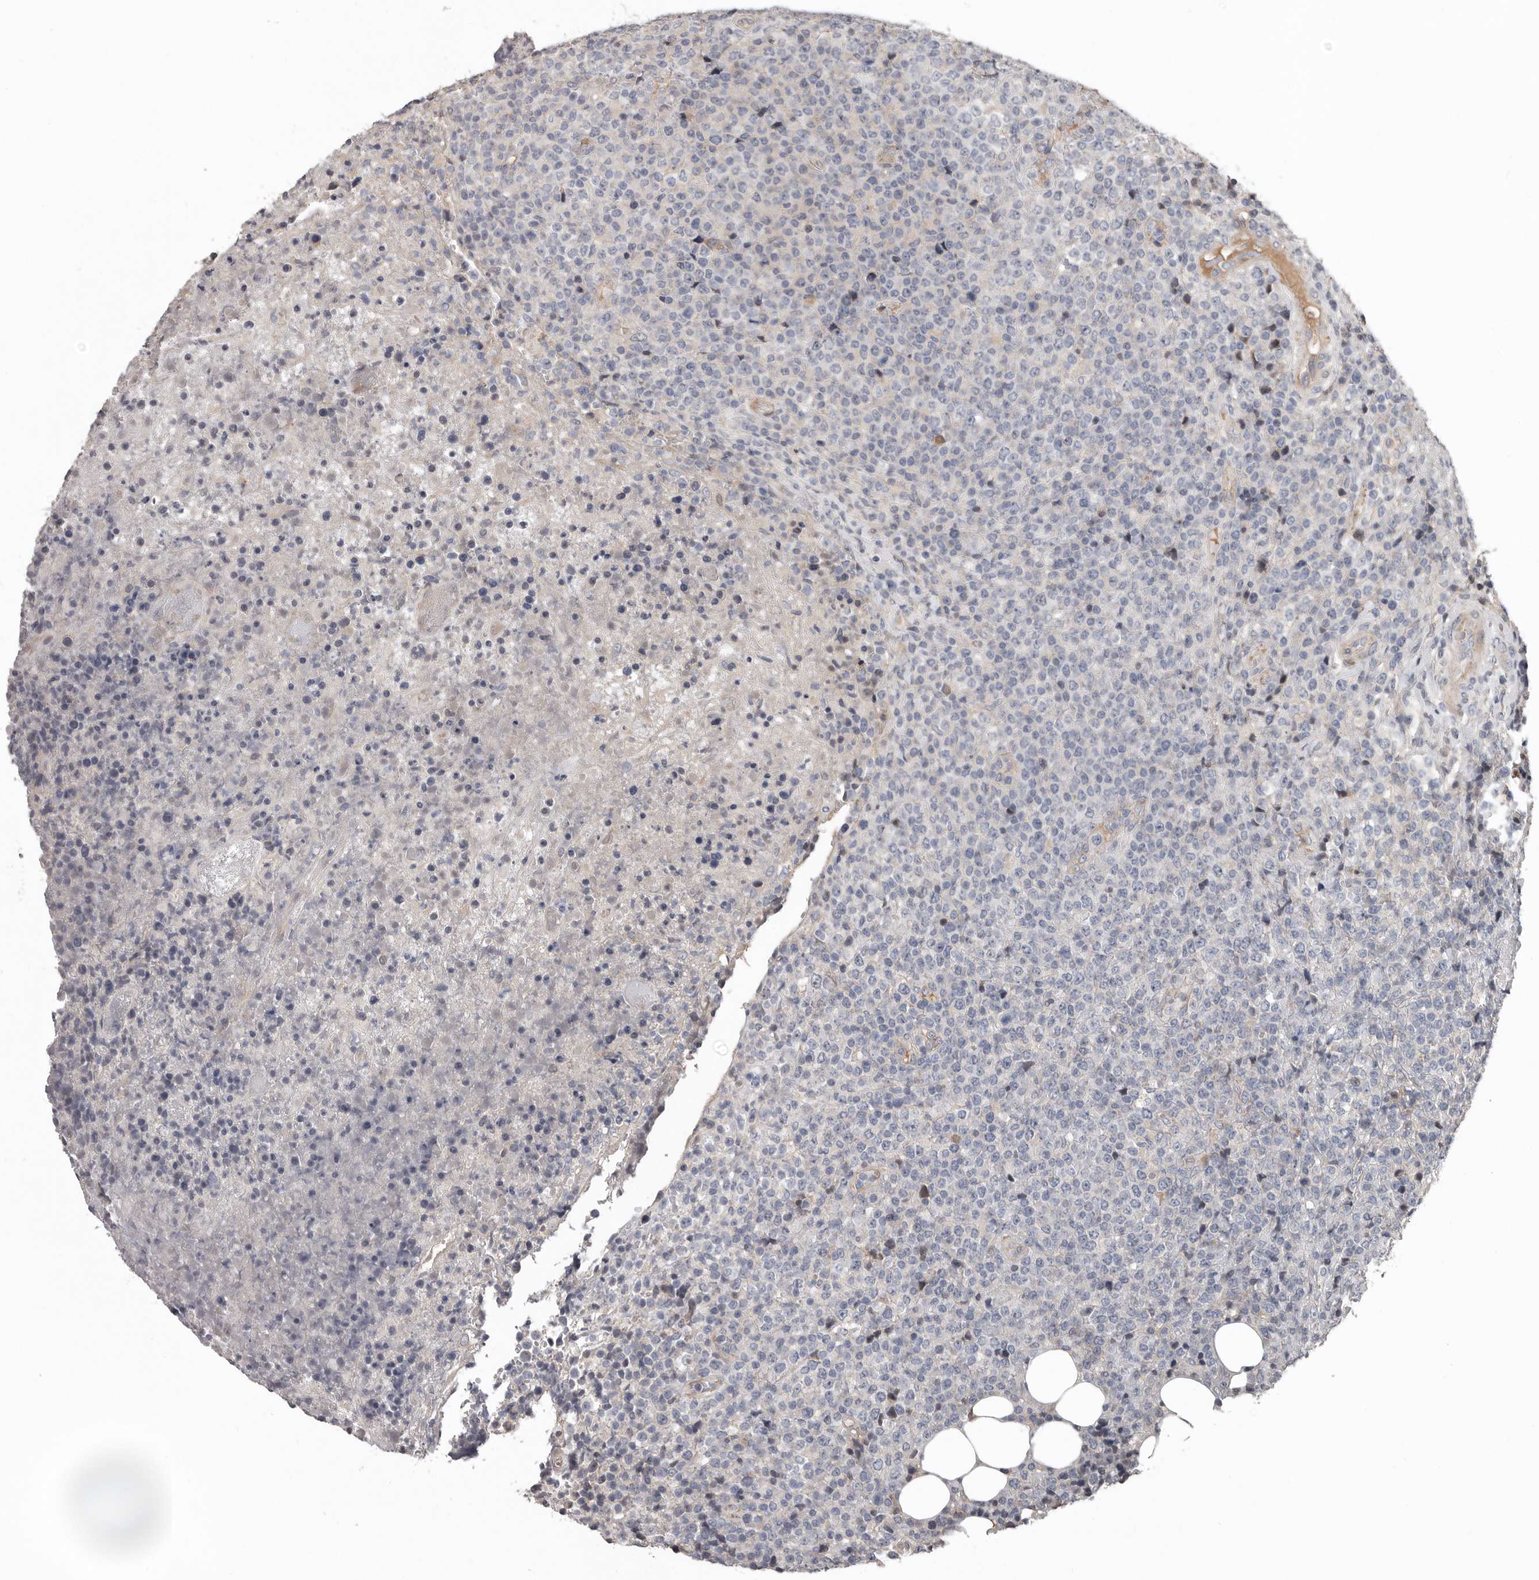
{"staining": {"intensity": "negative", "quantity": "none", "location": "none"}, "tissue": "lymphoma", "cell_type": "Tumor cells", "image_type": "cancer", "snomed": [{"axis": "morphology", "description": "Malignant lymphoma, non-Hodgkin's type, High grade"}, {"axis": "topography", "description": "Lymph node"}], "caption": "Immunohistochemistry micrograph of human malignant lymphoma, non-Hodgkin's type (high-grade) stained for a protein (brown), which demonstrates no positivity in tumor cells. The staining is performed using DAB (3,3'-diaminobenzidine) brown chromogen with nuclei counter-stained in using hematoxylin.", "gene": "RNF217", "patient": {"sex": "male", "age": 13}}